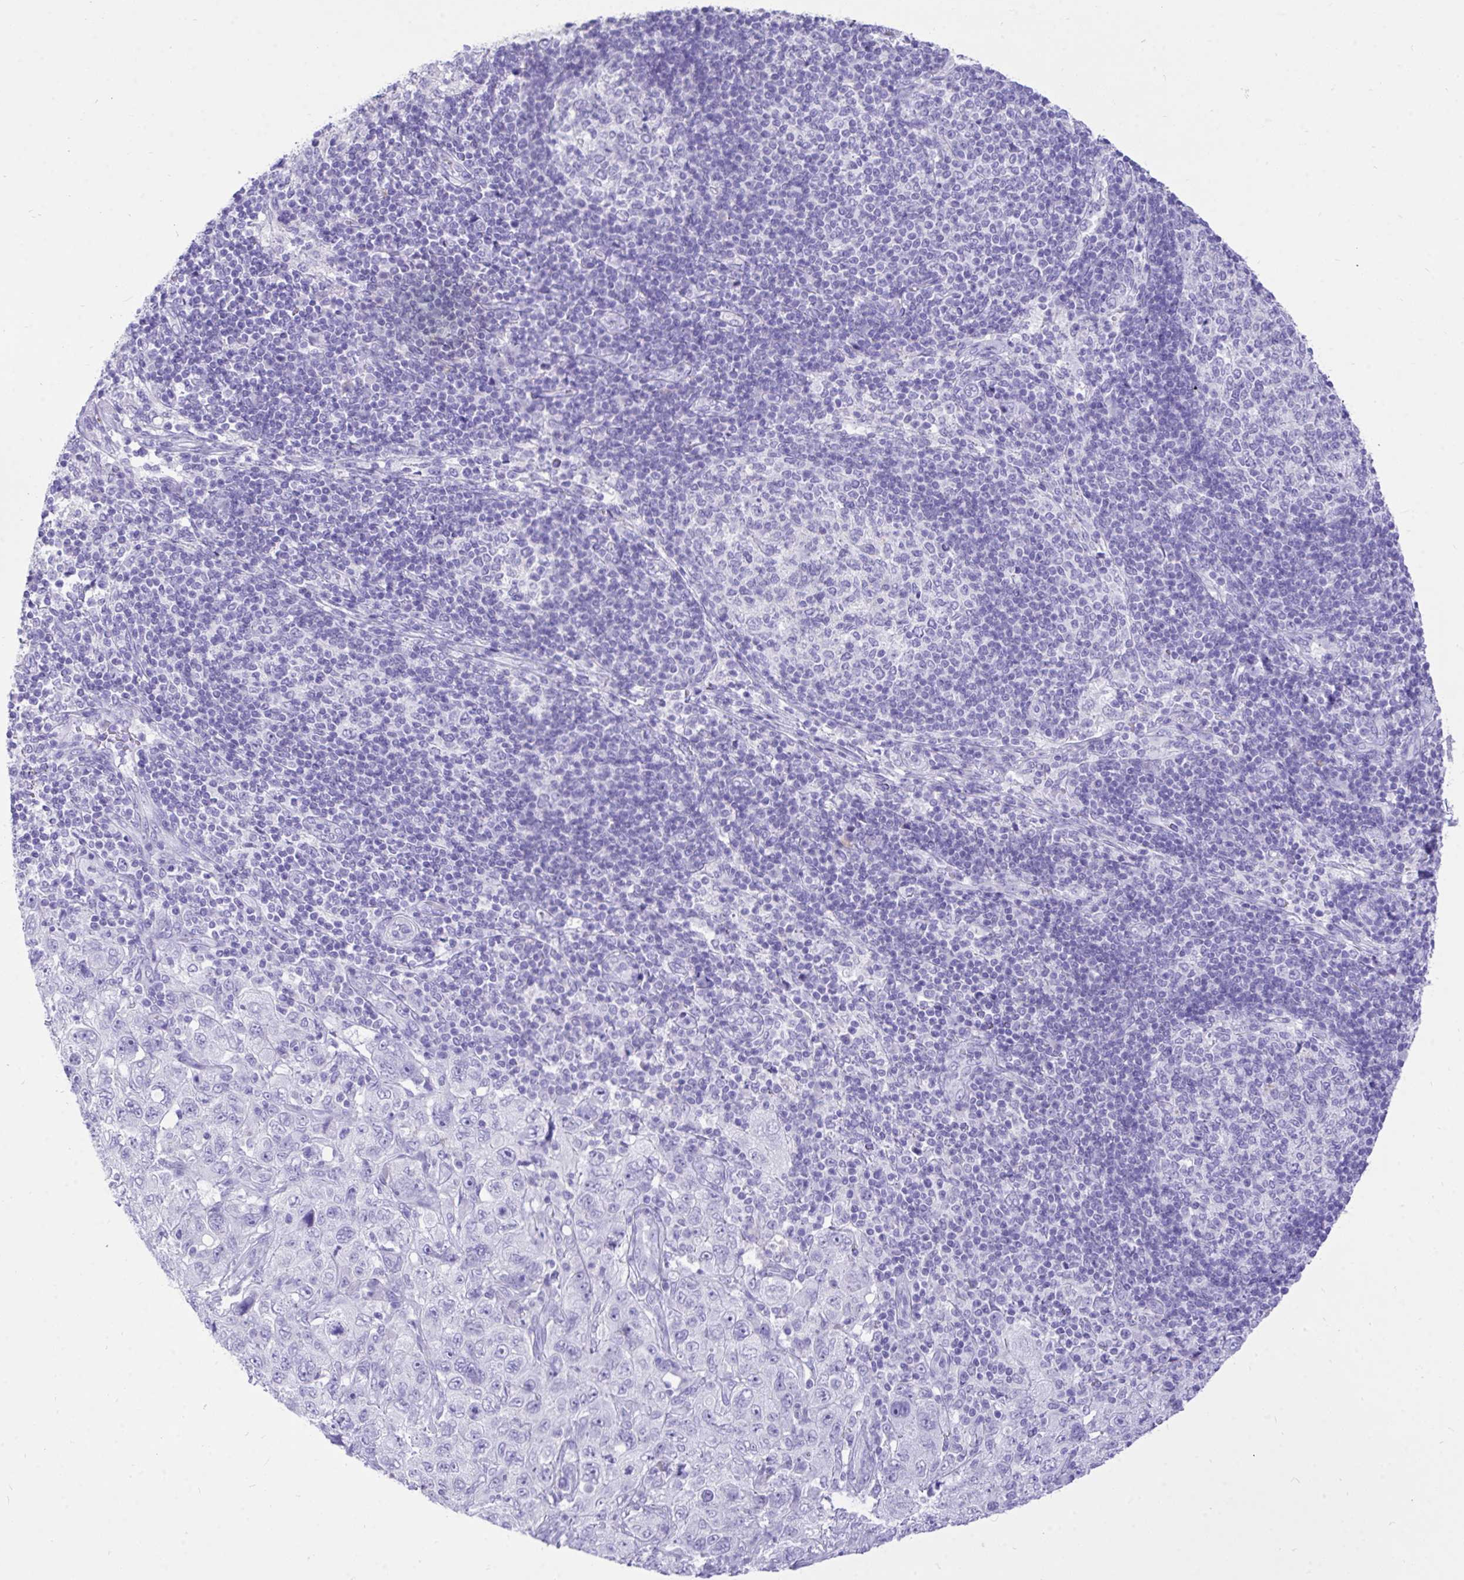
{"staining": {"intensity": "negative", "quantity": "none", "location": "none"}, "tissue": "pancreatic cancer", "cell_type": "Tumor cells", "image_type": "cancer", "snomed": [{"axis": "morphology", "description": "Adenocarcinoma, NOS"}, {"axis": "topography", "description": "Pancreas"}], "caption": "Human pancreatic adenocarcinoma stained for a protein using immunohistochemistry (IHC) shows no positivity in tumor cells.", "gene": "MON1A", "patient": {"sex": "male", "age": 68}}